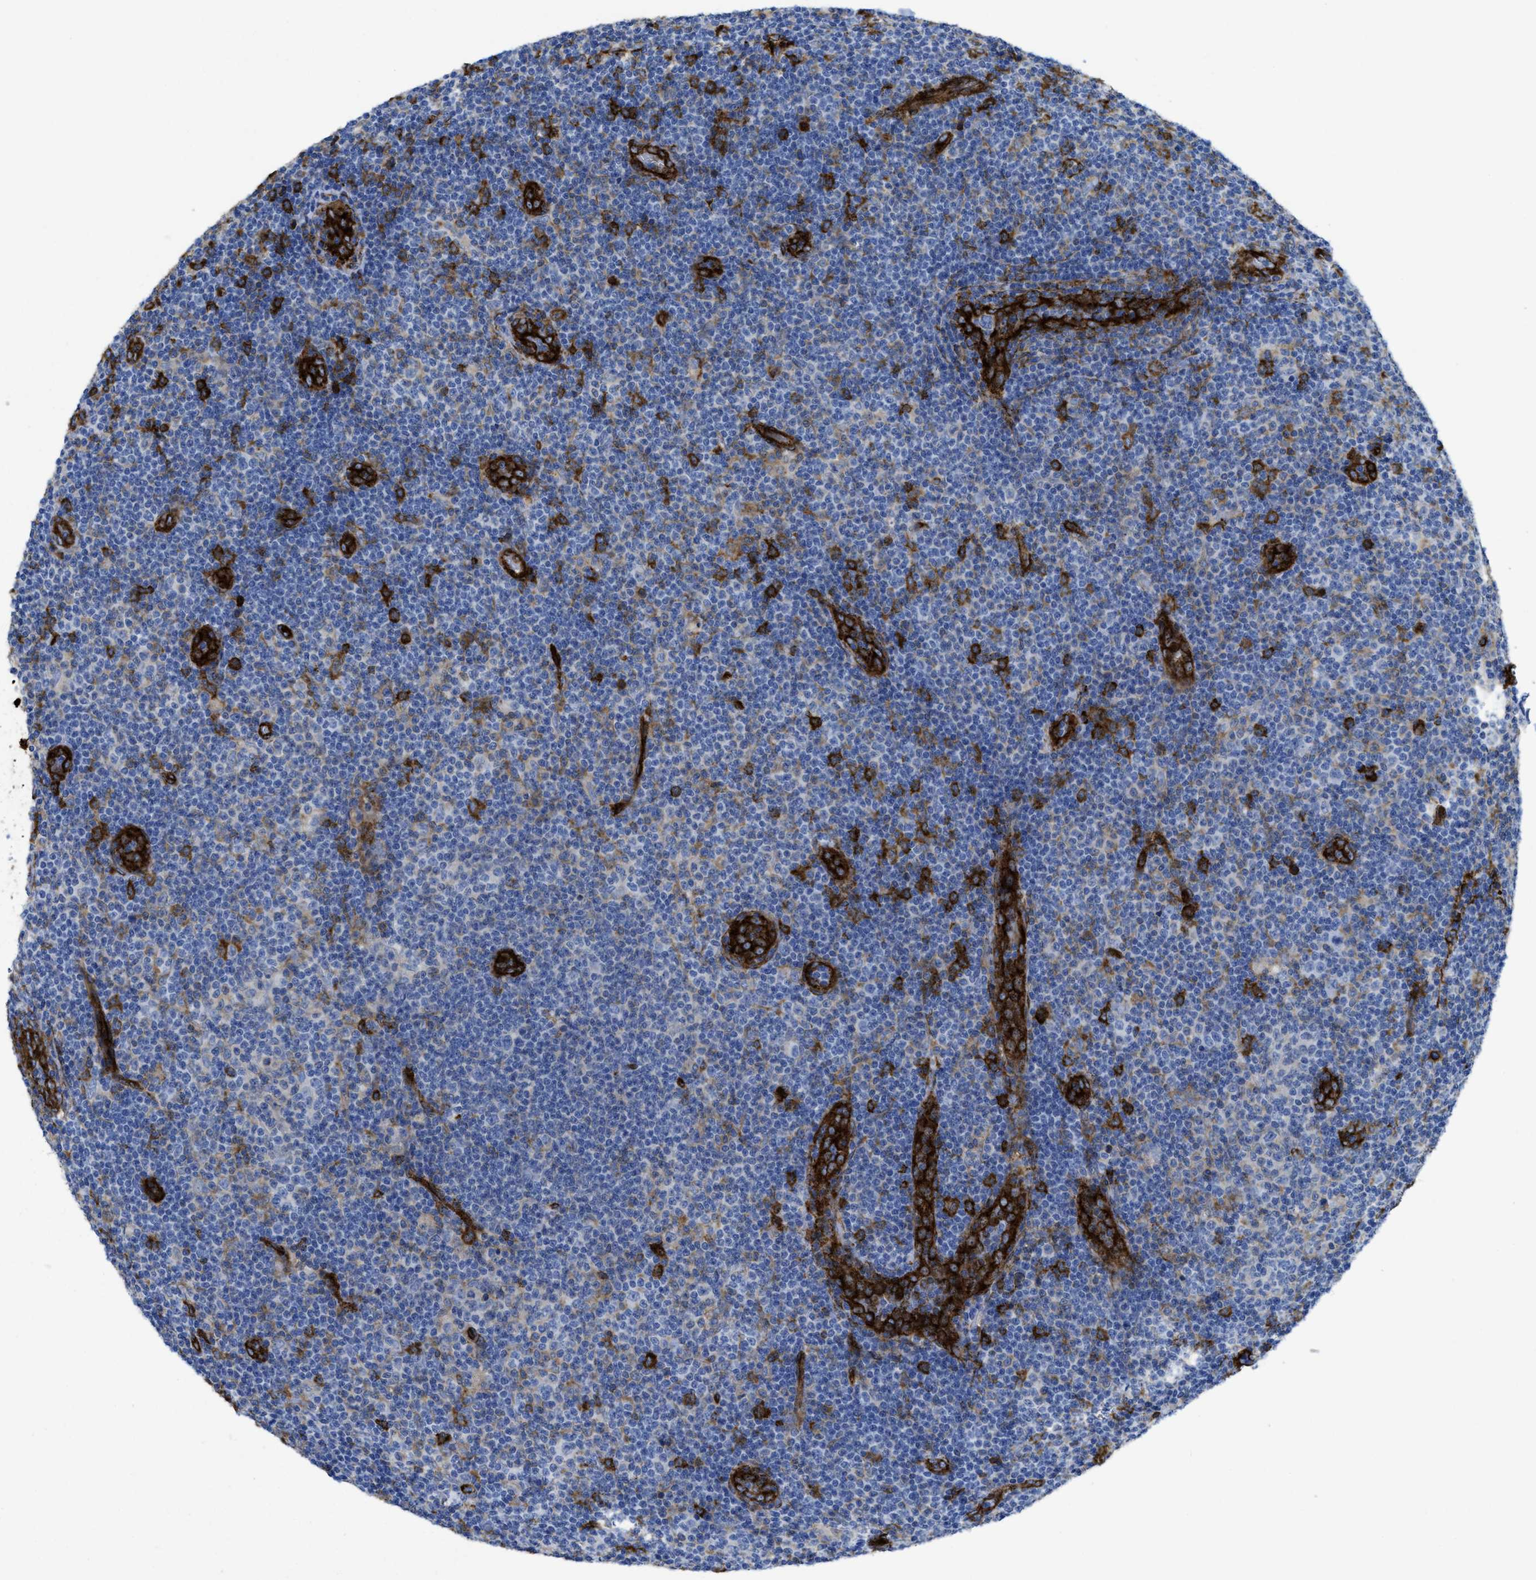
{"staining": {"intensity": "weak", "quantity": "25%-75%", "location": "cytoplasmic/membranous"}, "tissue": "lymphoma", "cell_type": "Tumor cells", "image_type": "cancer", "snomed": [{"axis": "morphology", "description": "Malignant lymphoma, non-Hodgkin's type, Low grade"}, {"axis": "topography", "description": "Lymph node"}], "caption": "Lymphoma stained with a protein marker shows weak staining in tumor cells.", "gene": "HIP1", "patient": {"sex": "male", "age": 83}}